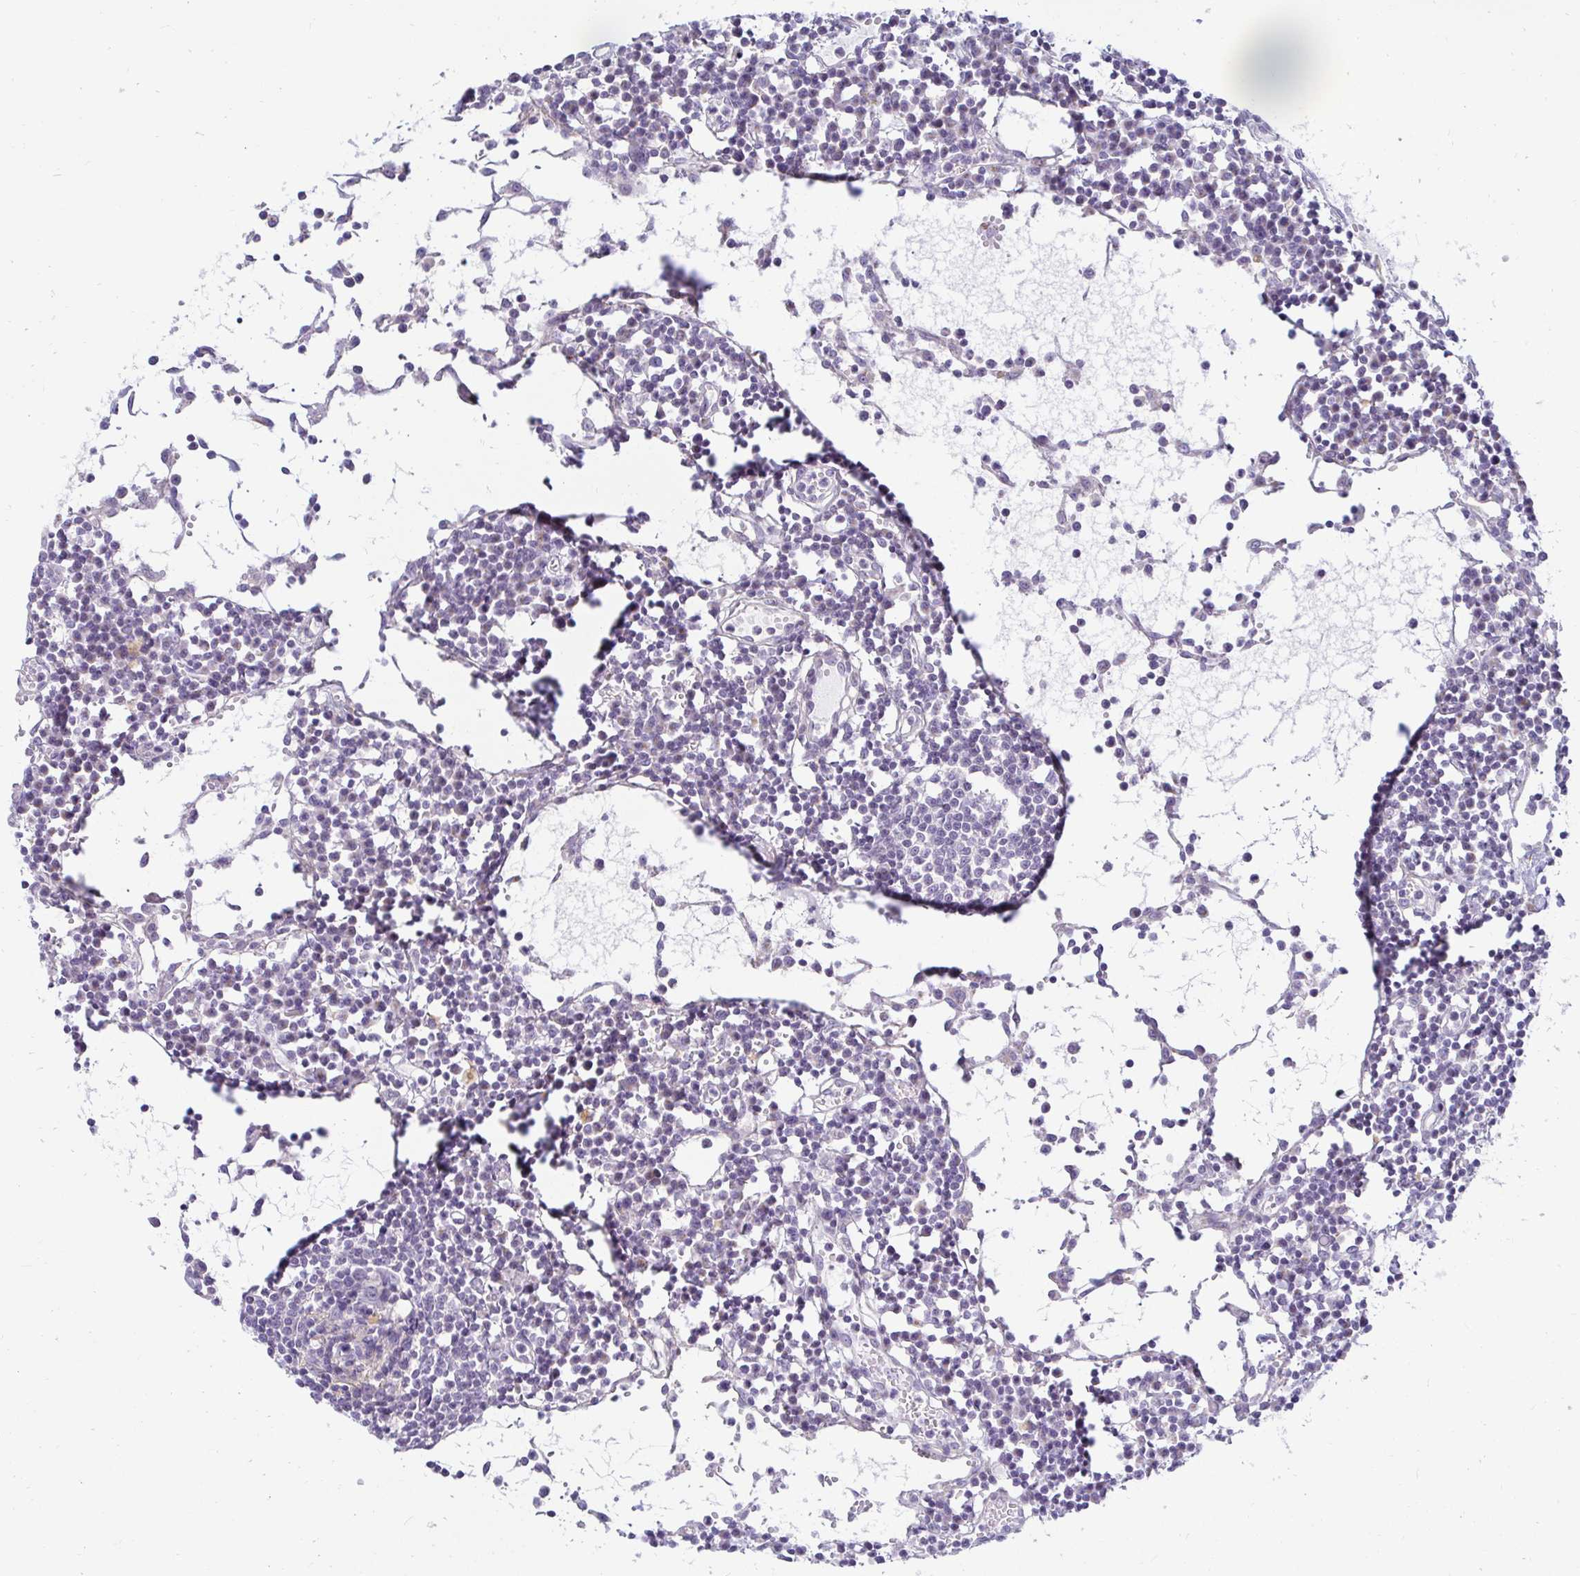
{"staining": {"intensity": "negative", "quantity": "none", "location": "none"}, "tissue": "lymph node", "cell_type": "Germinal center cells", "image_type": "normal", "snomed": [{"axis": "morphology", "description": "Normal tissue, NOS"}, {"axis": "topography", "description": "Lymph node"}], "caption": "This is a histopathology image of immunohistochemistry (IHC) staining of normal lymph node, which shows no expression in germinal center cells.", "gene": "OR51D1", "patient": {"sex": "female", "age": 78}}